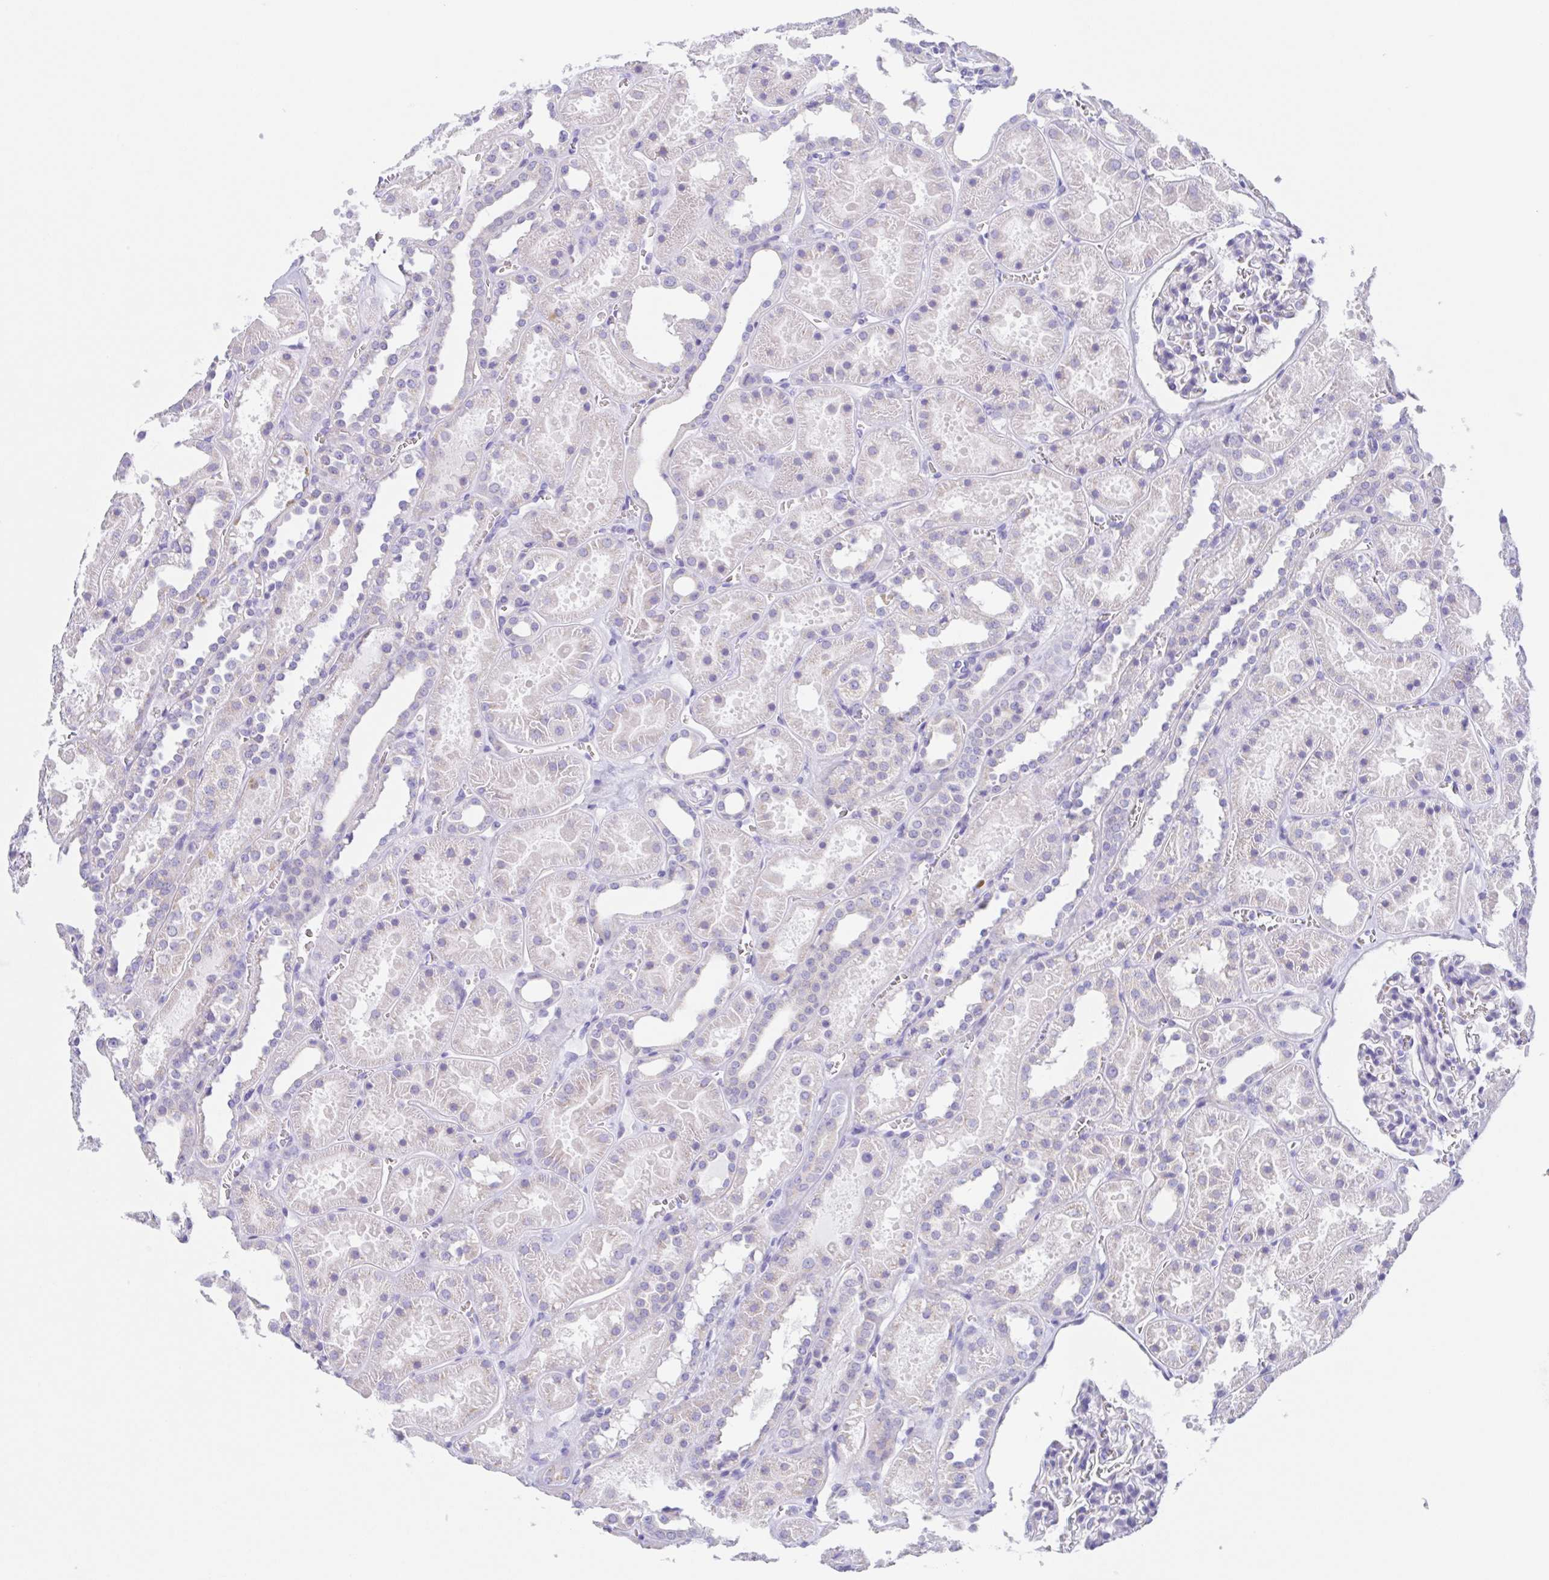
{"staining": {"intensity": "negative", "quantity": "none", "location": "none"}, "tissue": "kidney", "cell_type": "Cells in glomeruli", "image_type": "normal", "snomed": [{"axis": "morphology", "description": "Normal tissue, NOS"}, {"axis": "topography", "description": "Kidney"}], "caption": "DAB immunohistochemical staining of normal human kidney shows no significant expression in cells in glomeruli.", "gene": "SCG3", "patient": {"sex": "female", "age": 41}}